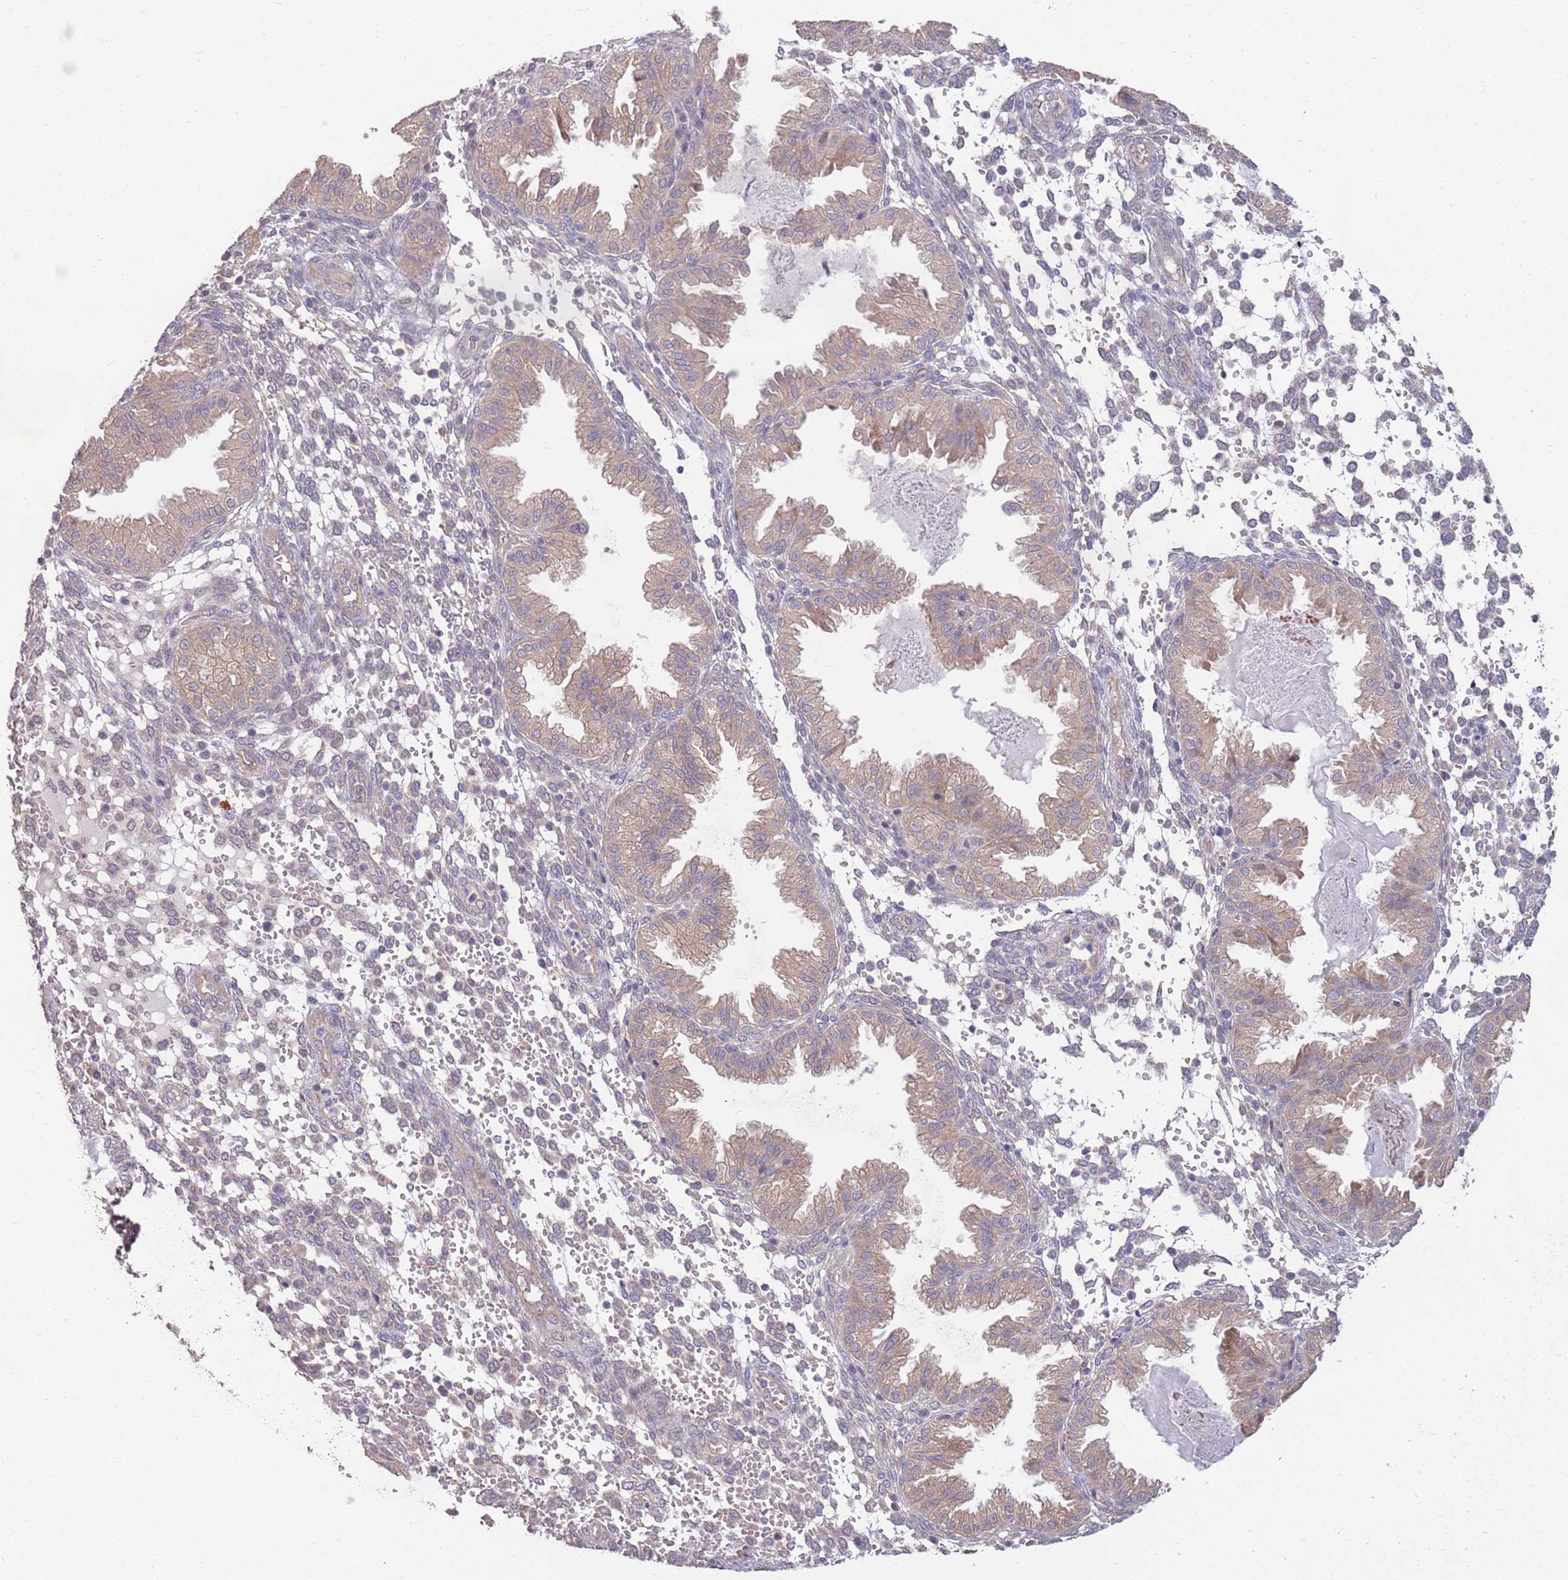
{"staining": {"intensity": "weak", "quantity": "<25%", "location": "cytoplasmic/membranous"}, "tissue": "endometrium", "cell_type": "Cells in endometrial stroma", "image_type": "normal", "snomed": [{"axis": "morphology", "description": "Normal tissue, NOS"}, {"axis": "topography", "description": "Endometrium"}], "caption": "This is a micrograph of IHC staining of unremarkable endometrium, which shows no expression in cells in endometrial stroma. Nuclei are stained in blue.", "gene": "MARVELD2", "patient": {"sex": "female", "age": 33}}